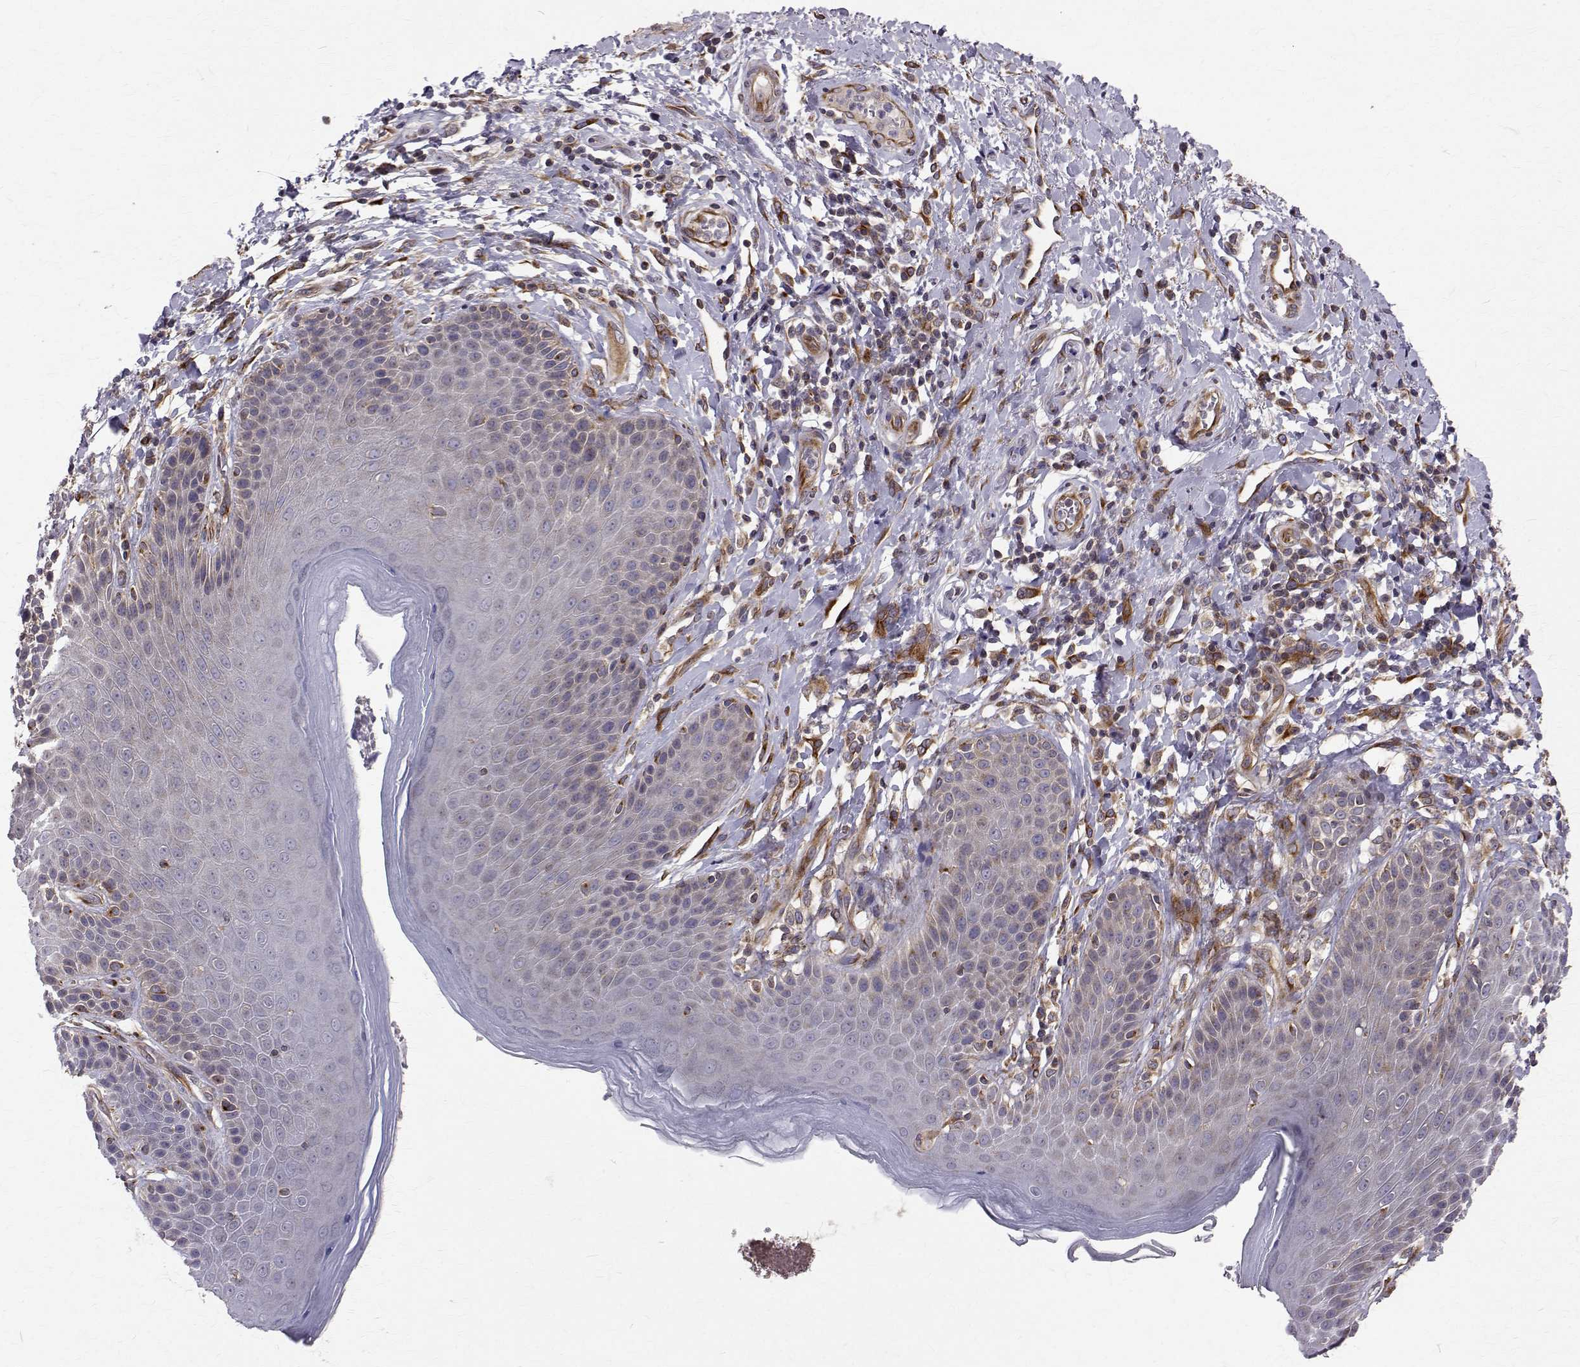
{"staining": {"intensity": "negative", "quantity": "none", "location": "none"}, "tissue": "skin", "cell_type": "Epidermal cells", "image_type": "normal", "snomed": [{"axis": "morphology", "description": "Normal tissue, NOS"}, {"axis": "topography", "description": "Anal"}, {"axis": "topography", "description": "Peripheral nerve tissue"}], "caption": "Micrograph shows no significant protein expression in epidermal cells of unremarkable skin. (DAB (3,3'-diaminobenzidine) IHC with hematoxylin counter stain).", "gene": "ARFGAP1", "patient": {"sex": "male", "age": 51}}